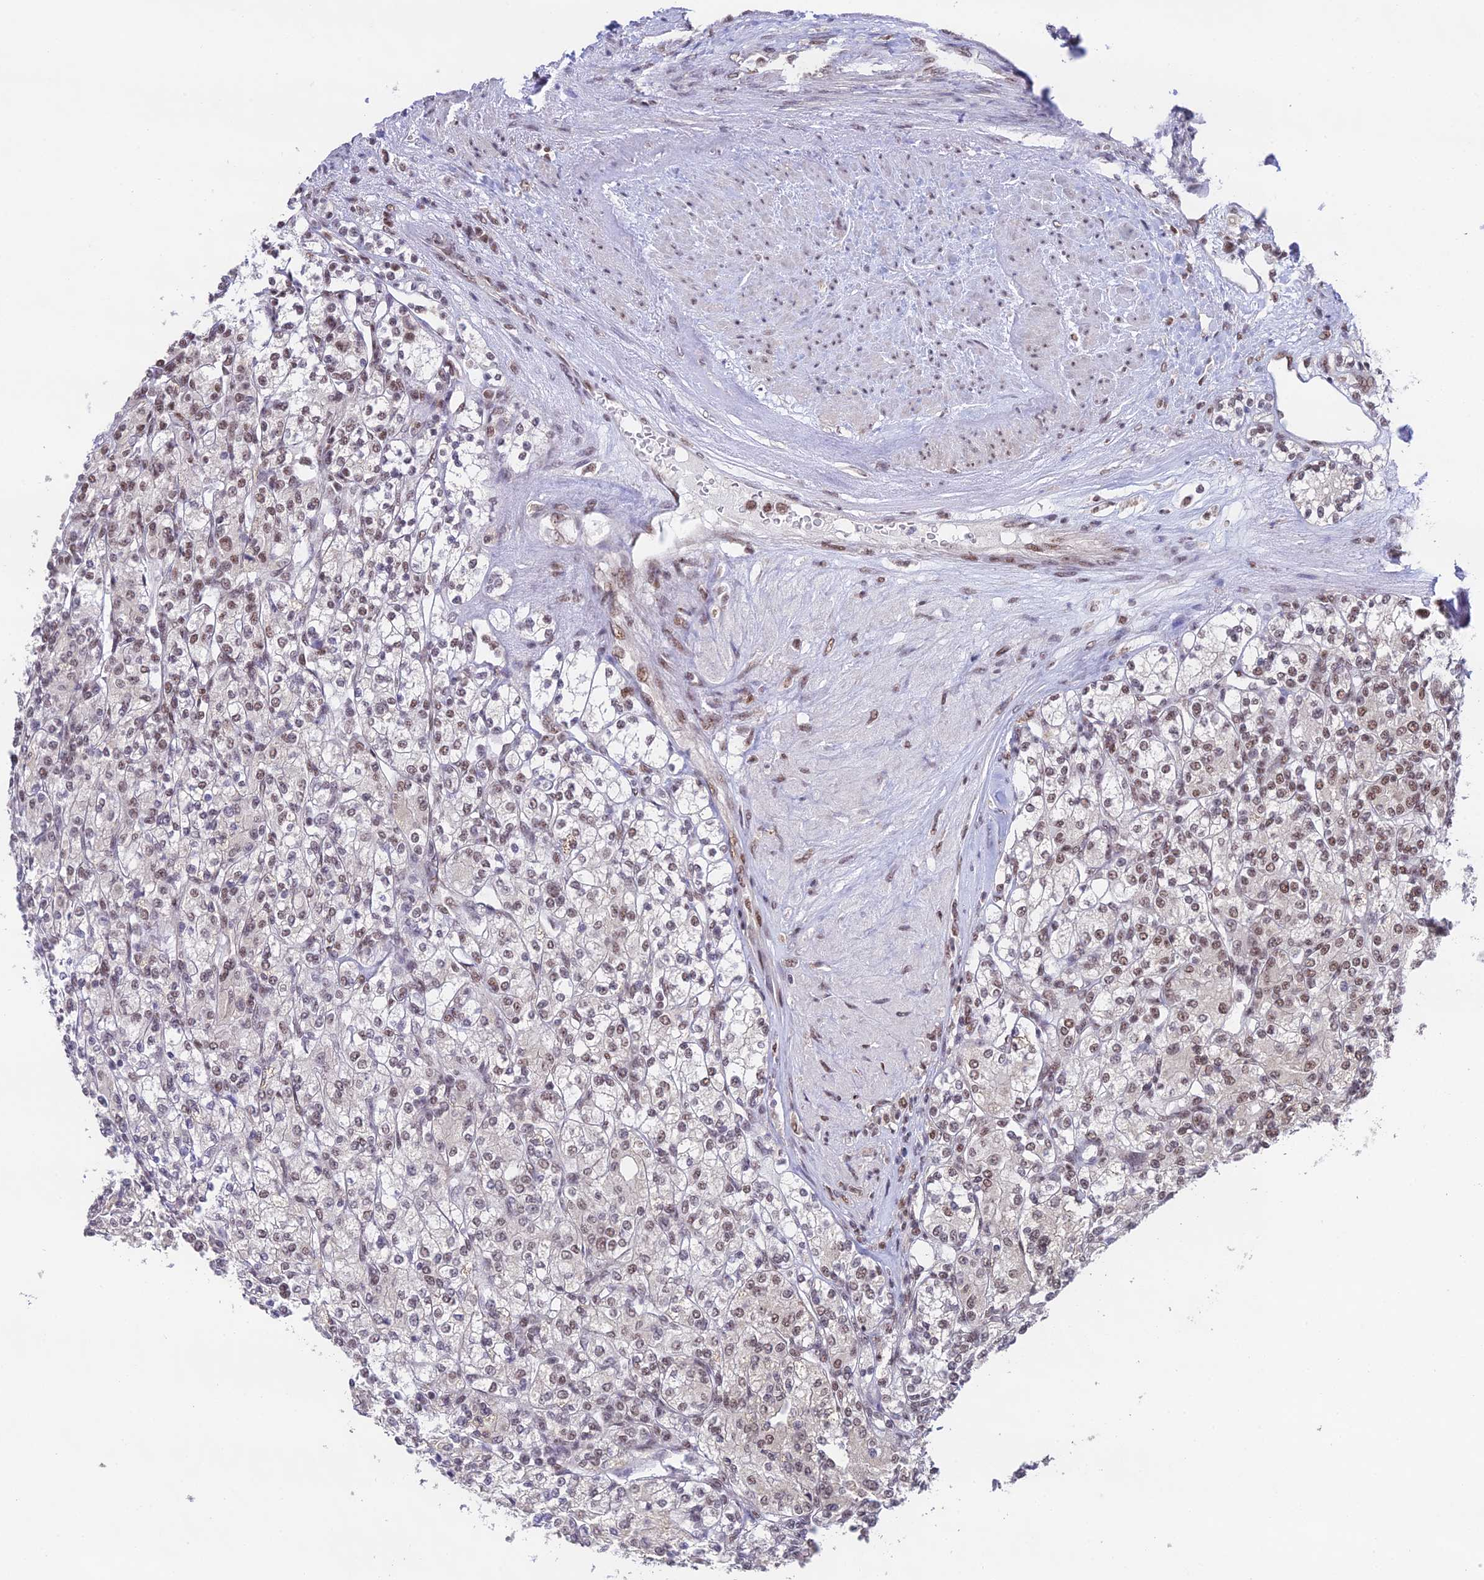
{"staining": {"intensity": "moderate", "quantity": "<25%", "location": "nuclear"}, "tissue": "renal cancer", "cell_type": "Tumor cells", "image_type": "cancer", "snomed": [{"axis": "morphology", "description": "Adenocarcinoma, NOS"}, {"axis": "topography", "description": "Kidney"}], "caption": "Protein staining shows moderate nuclear expression in approximately <25% of tumor cells in adenocarcinoma (renal). The protein is shown in brown color, while the nuclei are stained blue.", "gene": "THOC7", "patient": {"sex": "male", "age": 77}}